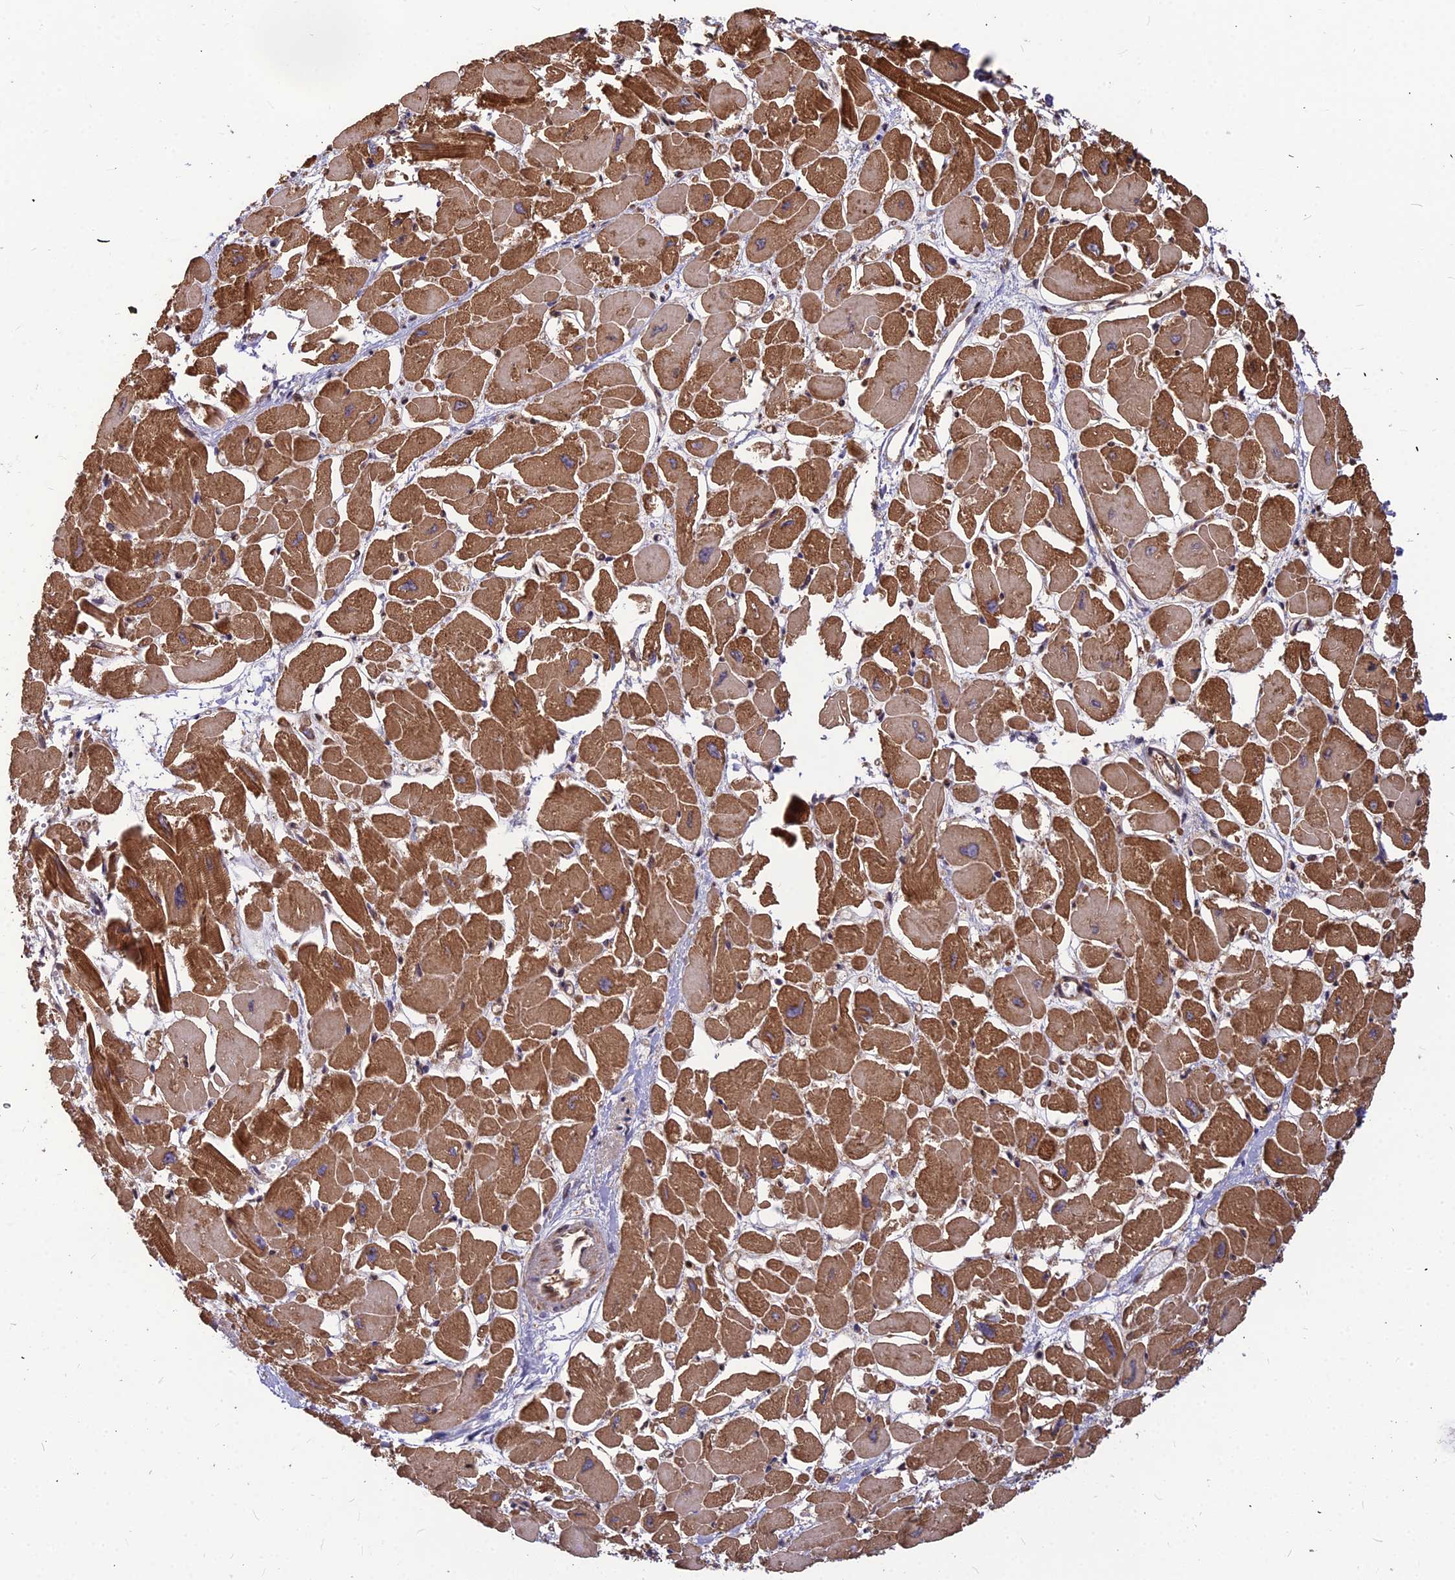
{"staining": {"intensity": "moderate", "quantity": ">75%", "location": "cytoplasmic/membranous"}, "tissue": "heart muscle", "cell_type": "Cardiomyocytes", "image_type": "normal", "snomed": [{"axis": "morphology", "description": "Normal tissue, NOS"}, {"axis": "topography", "description": "Heart"}], "caption": "Immunohistochemical staining of benign heart muscle exhibits medium levels of moderate cytoplasmic/membranous expression in about >75% of cardiomyocytes.", "gene": "ZNF467", "patient": {"sex": "male", "age": 54}}